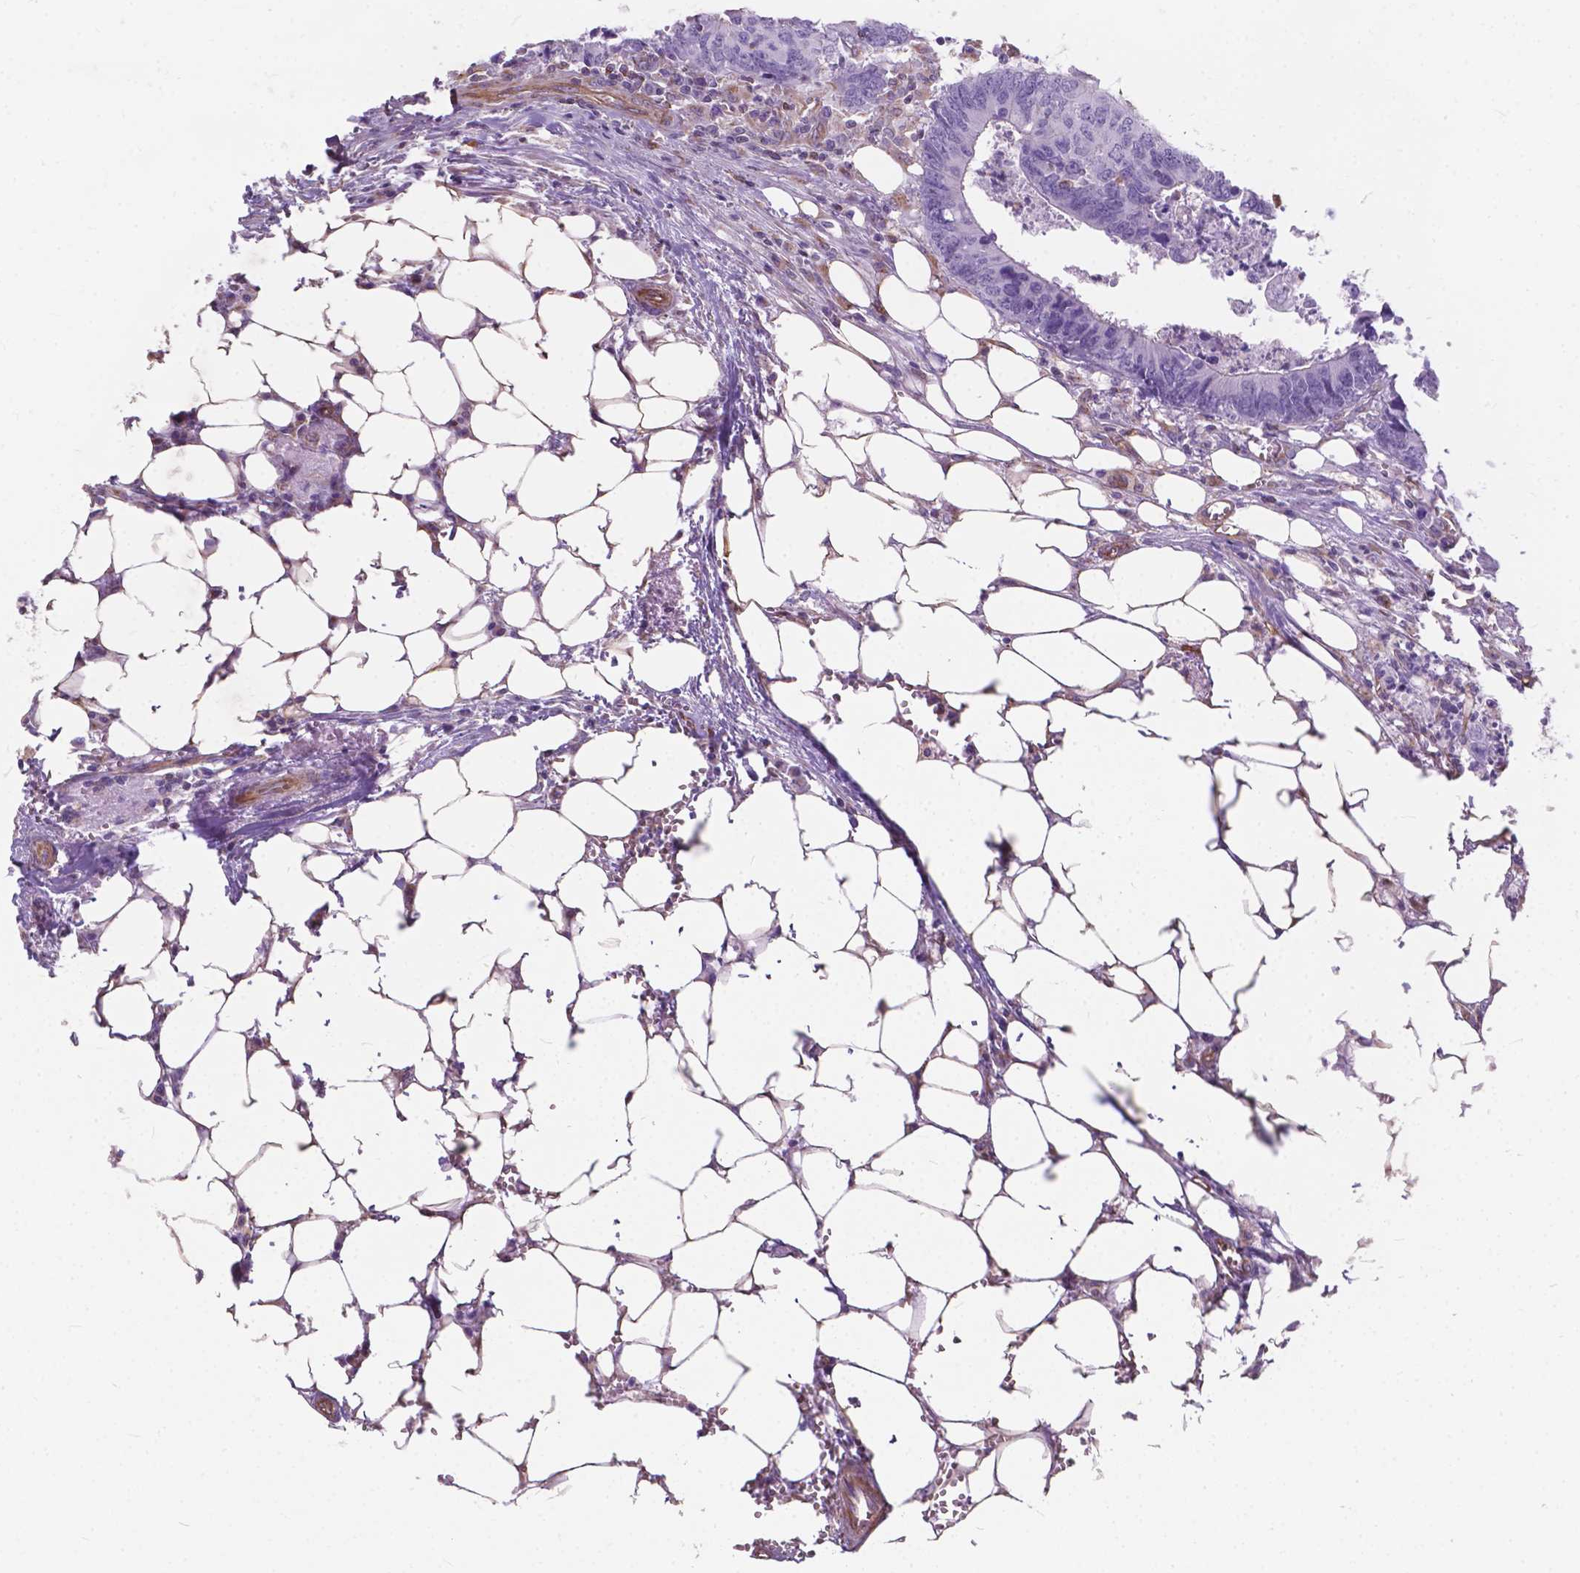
{"staining": {"intensity": "negative", "quantity": "none", "location": "none"}, "tissue": "colorectal cancer", "cell_type": "Tumor cells", "image_type": "cancer", "snomed": [{"axis": "morphology", "description": "Adenocarcinoma, NOS"}, {"axis": "topography", "description": "Colon"}], "caption": "There is no significant staining in tumor cells of colorectal cancer.", "gene": "AMOT", "patient": {"sex": "female", "age": 82}}